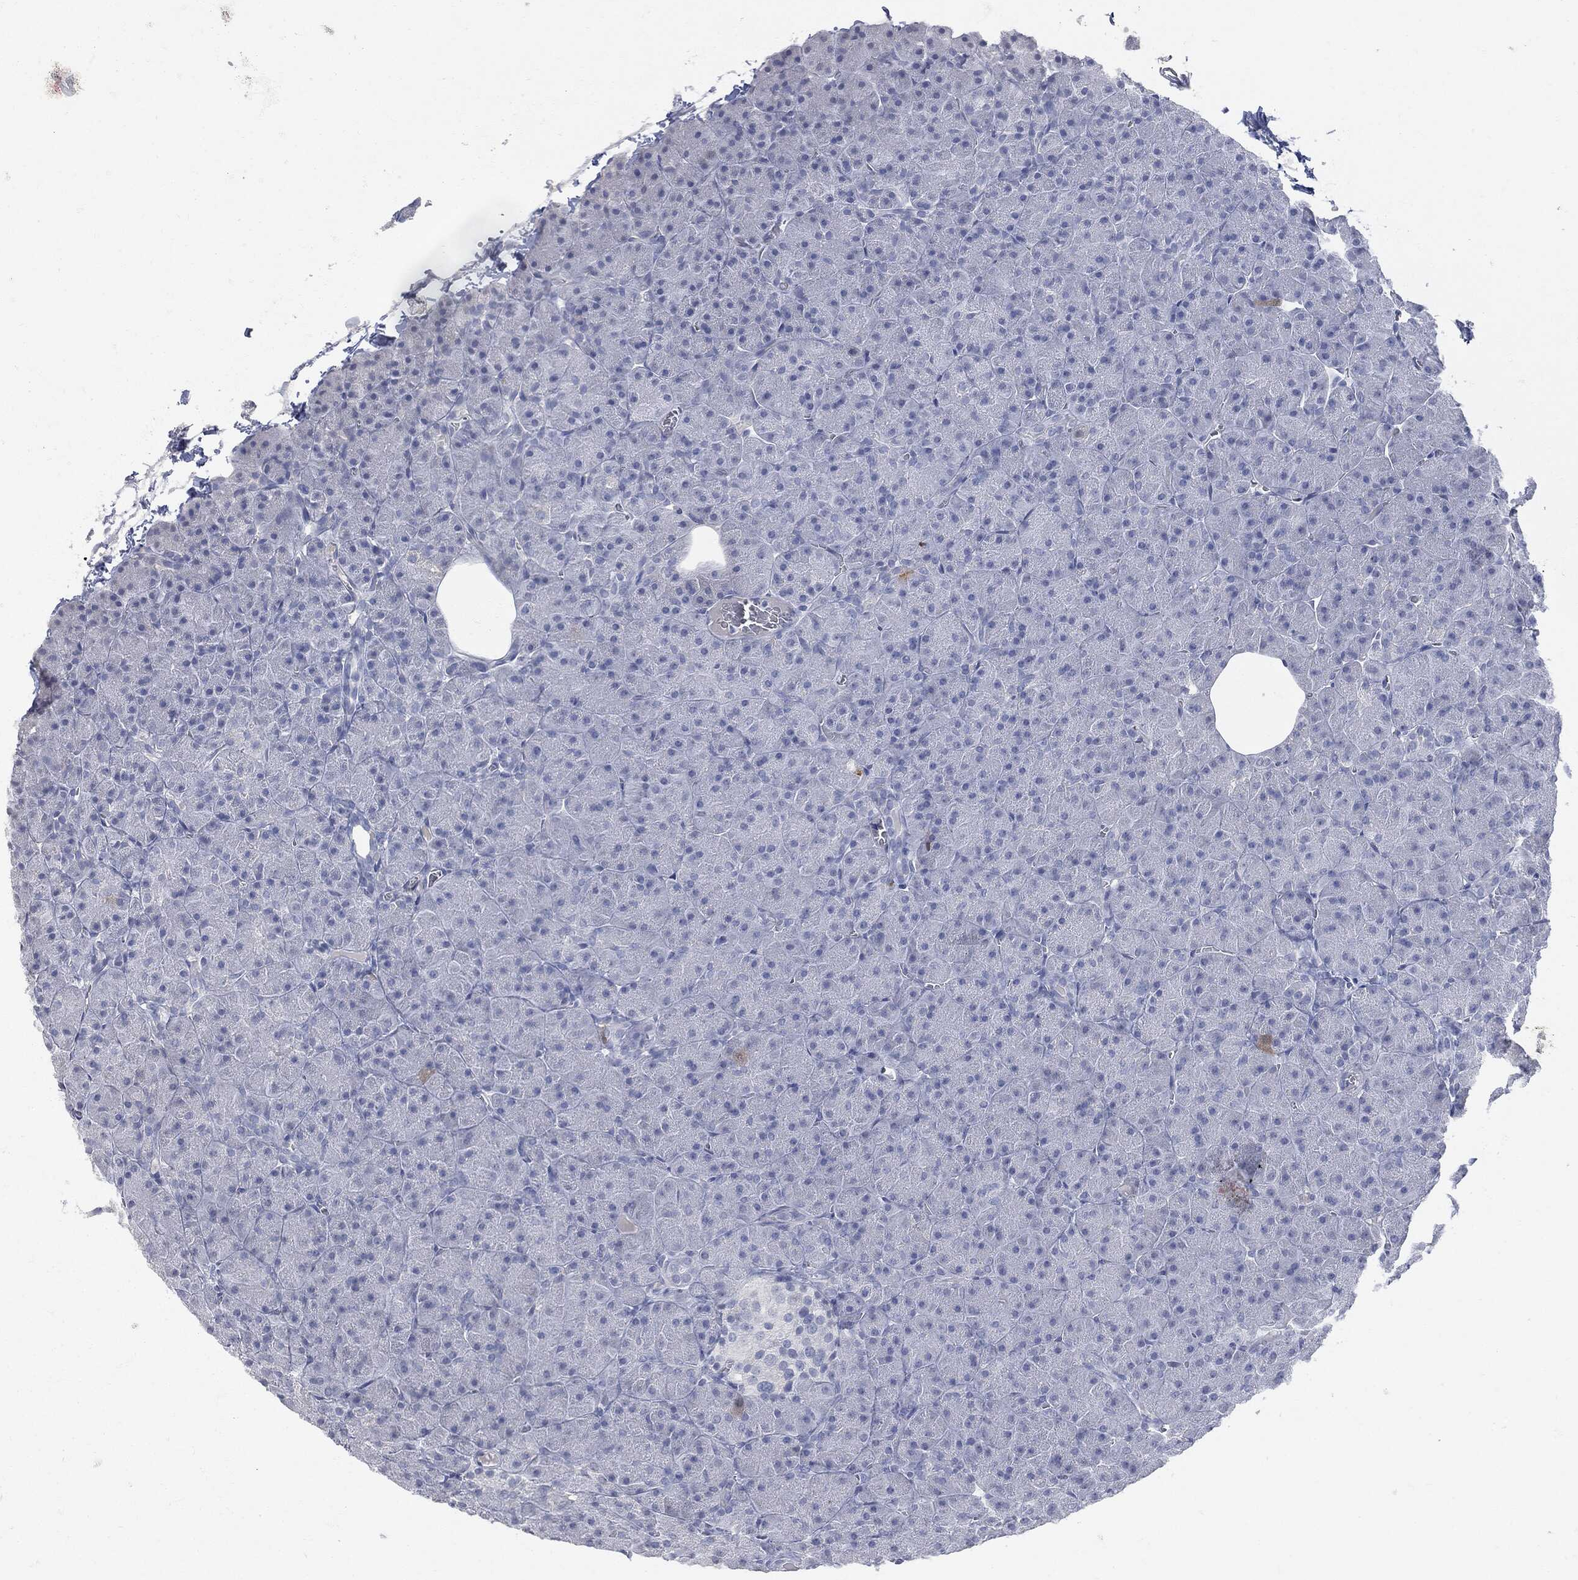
{"staining": {"intensity": "negative", "quantity": "none", "location": "none"}, "tissue": "pancreas", "cell_type": "Exocrine glandular cells", "image_type": "normal", "snomed": [{"axis": "morphology", "description": "Normal tissue, NOS"}, {"axis": "topography", "description": "Pancreas"}], "caption": "Immunohistochemistry (IHC) of normal human pancreas shows no positivity in exocrine glandular cells.", "gene": "UBE2C", "patient": {"sex": "male", "age": 61}}